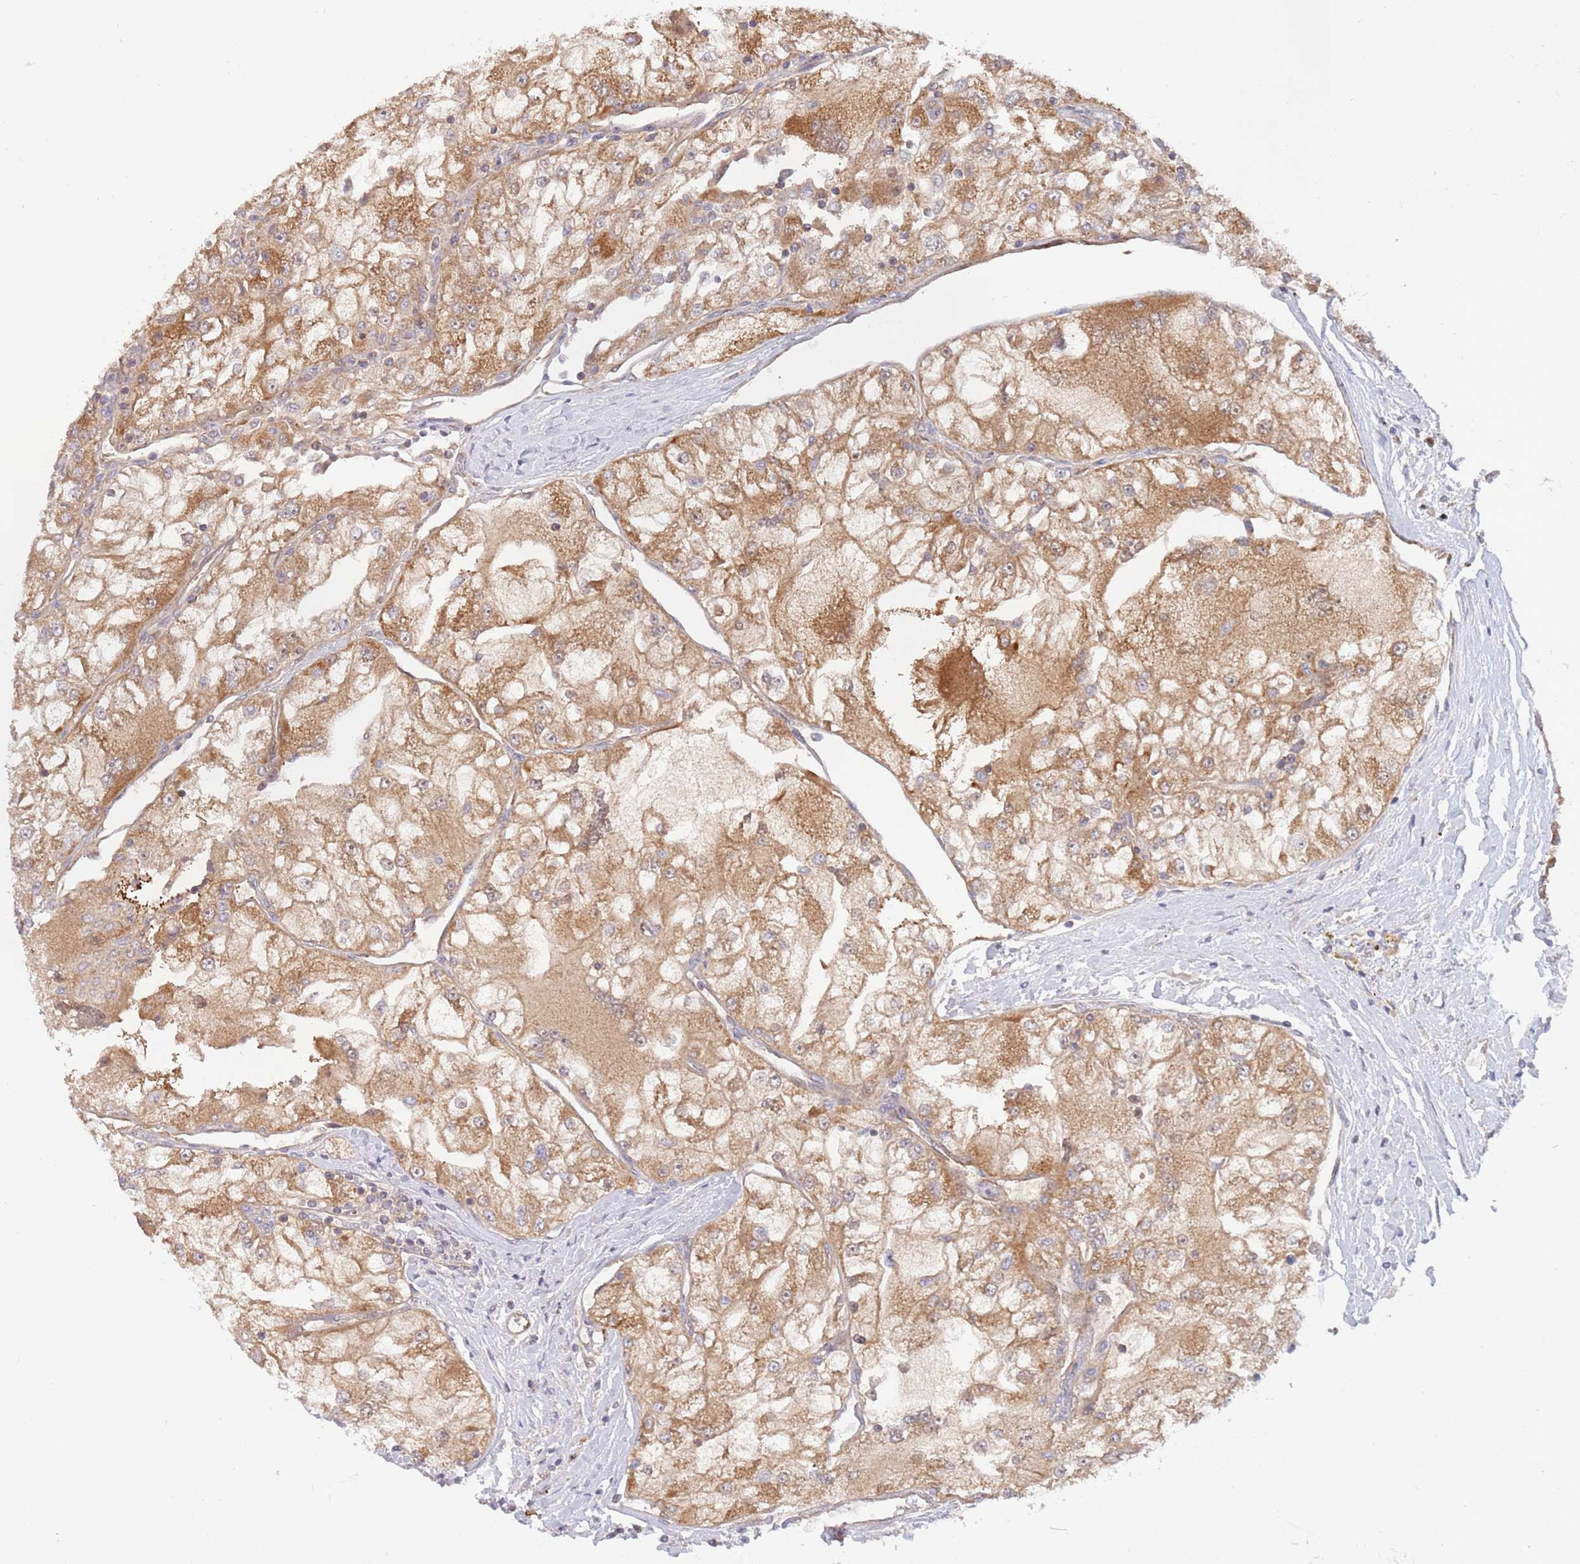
{"staining": {"intensity": "moderate", "quantity": ">75%", "location": "cytoplasmic/membranous"}, "tissue": "renal cancer", "cell_type": "Tumor cells", "image_type": "cancer", "snomed": [{"axis": "morphology", "description": "Adenocarcinoma, NOS"}, {"axis": "topography", "description": "Kidney"}], "caption": "Renal cancer was stained to show a protein in brown. There is medium levels of moderate cytoplasmic/membranous positivity in about >75% of tumor cells.", "gene": "GUK1", "patient": {"sex": "female", "age": 72}}